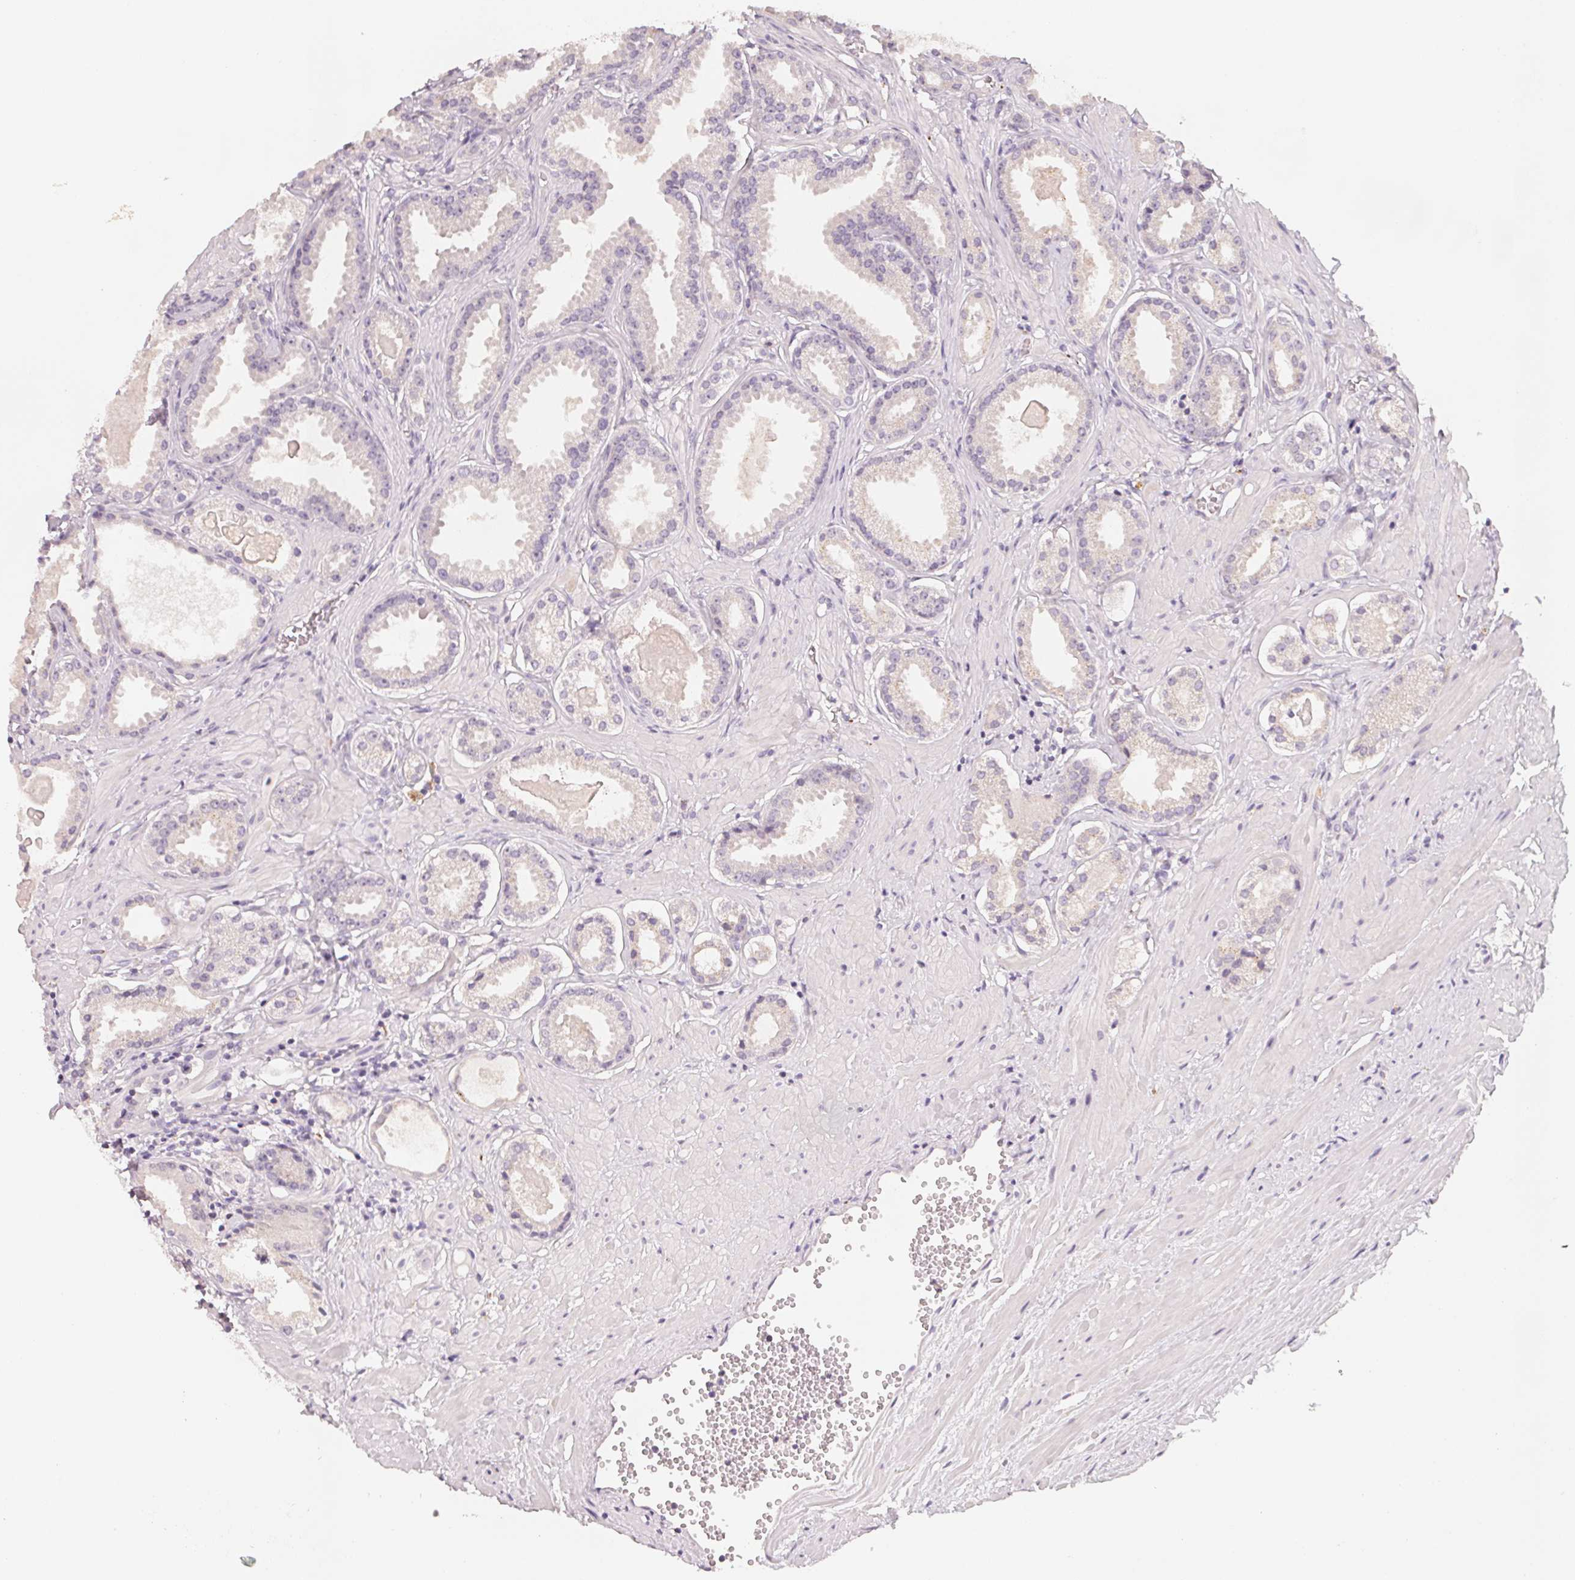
{"staining": {"intensity": "negative", "quantity": "none", "location": "none"}, "tissue": "prostate cancer", "cell_type": "Tumor cells", "image_type": "cancer", "snomed": [{"axis": "morphology", "description": "Adenocarcinoma, NOS"}, {"axis": "morphology", "description": "Adenocarcinoma, Low grade"}, {"axis": "topography", "description": "Prostate"}], "caption": "Human adenocarcinoma (low-grade) (prostate) stained for a protein using immunohistochemistry (IHC) exhibits no positivity in tumor cells.", "gene": "TREH", "patient": {"sex": "male", "age": 64}}